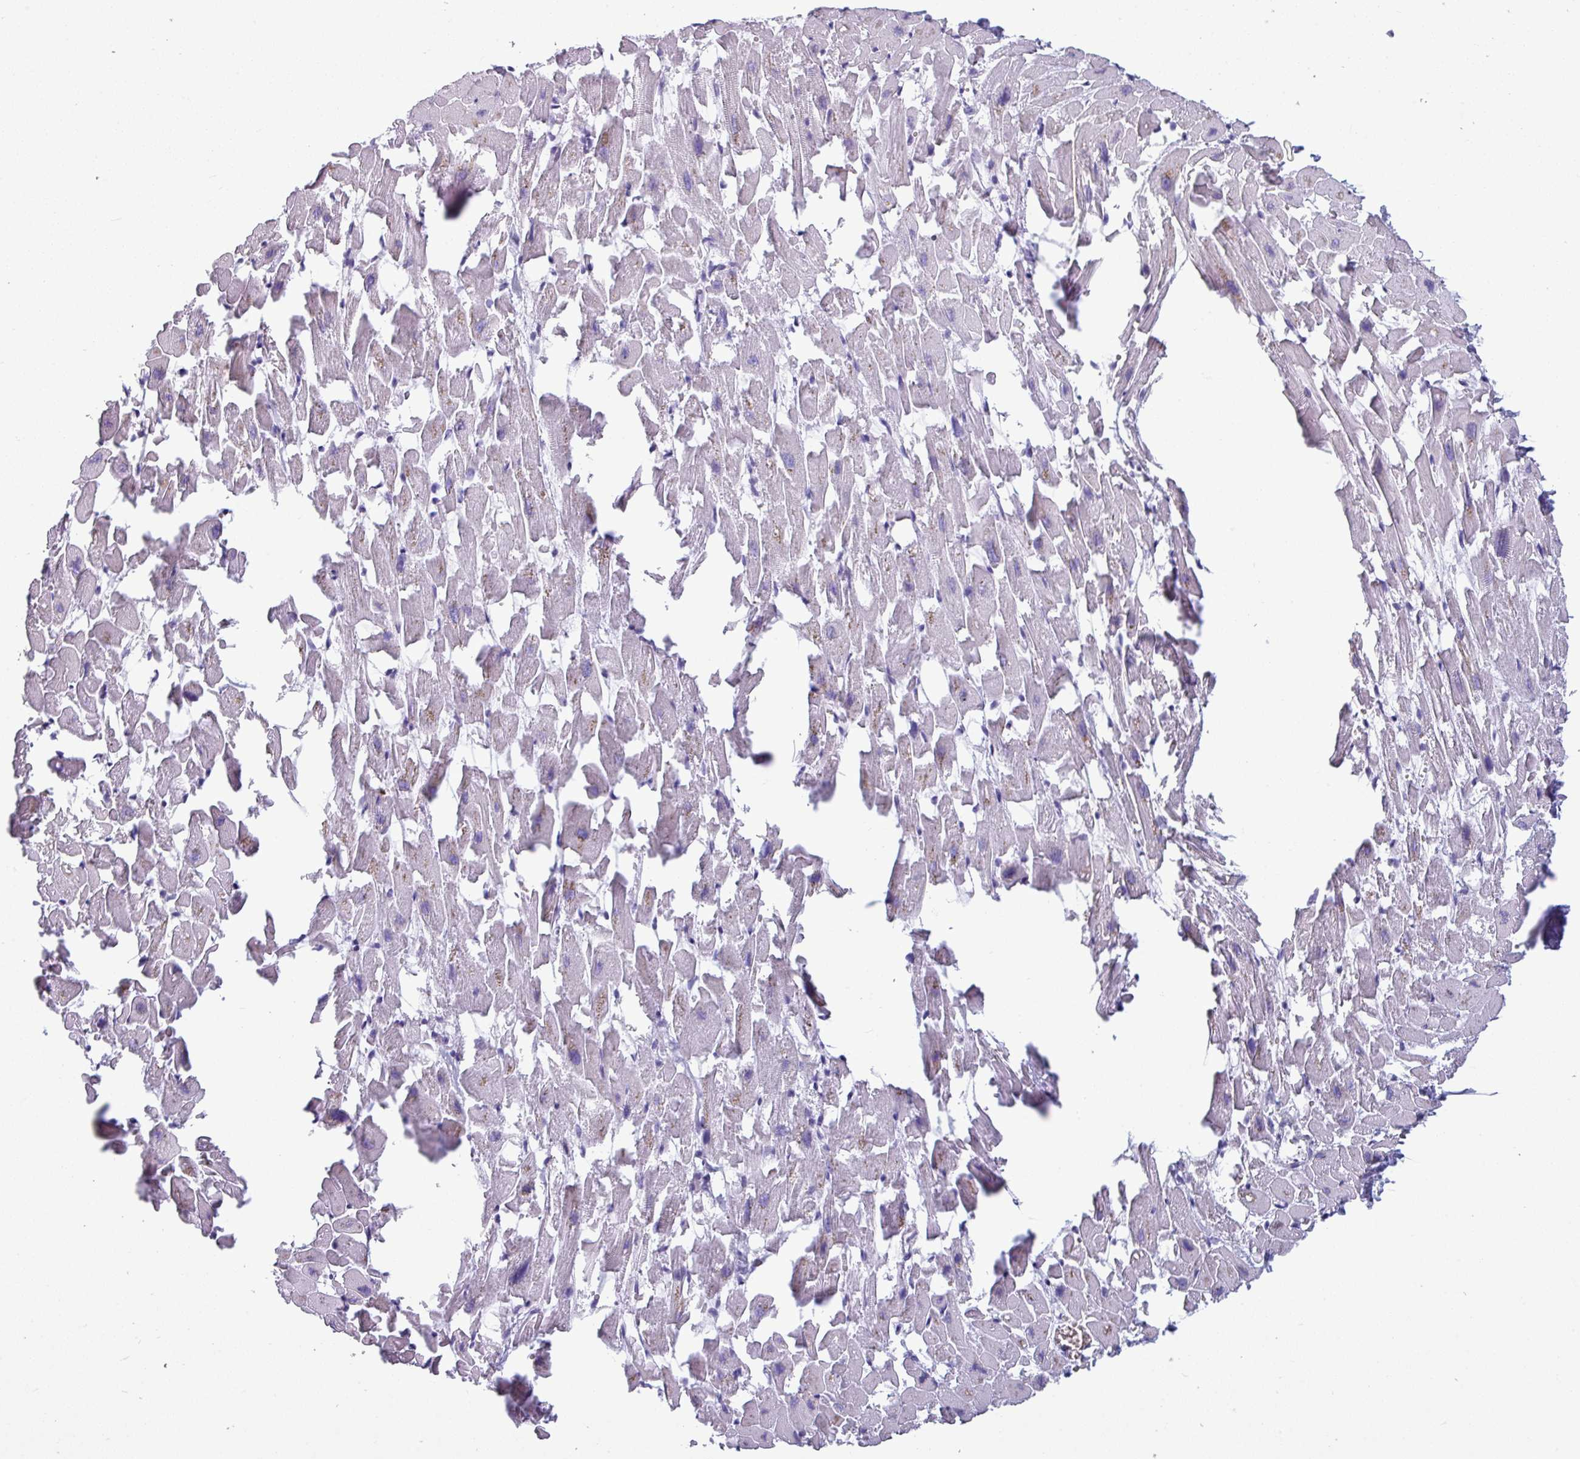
{"staining": {"intensity": "negative", "quantity": "none", "location": "none"}, "tissue": "heart muscle", "cell_type": "Cardiomyocytes", "image_type": "normal", "snomed": [{"axis": "morphology", "description": "Normal tissue, NOS"}, {"axis": "topography", "description": "Heart"}], "caption": "IHC of benign heart muscle reveals no positivity in cardiomyocytes.", "gene": "SRGAP1", "patient": {"sex": "female", "age": 64}}